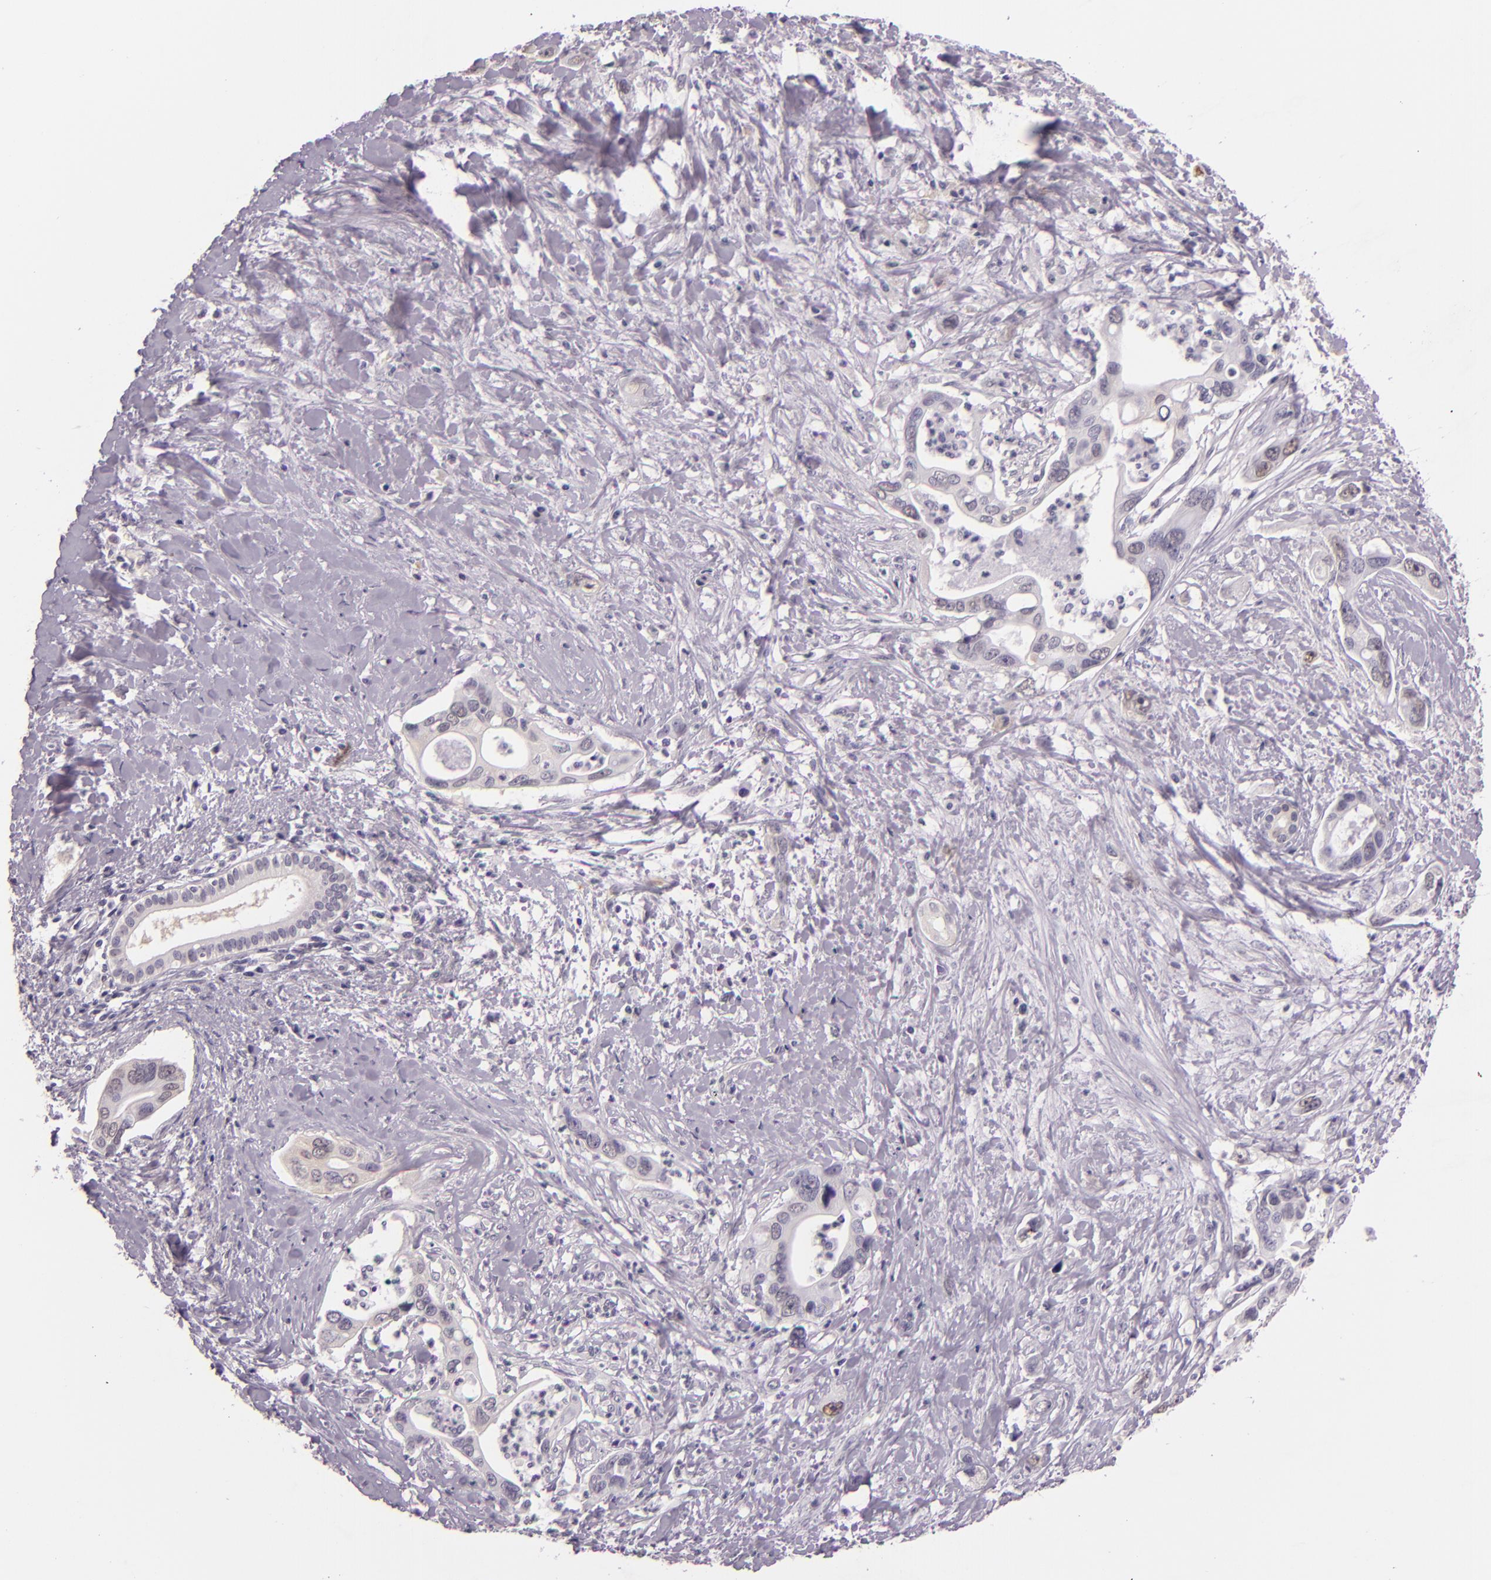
{"staining": {"intensity": "weak", "quantity": "<25%", "location": "cytoplasmic/membranous,nuclear"}, "tissue": "liver cancer", "cell_type": "Tumor cells", "image_type": "cancer", "snomed": [{"axis": "morphology", "description": "Cholangiocarcinoma"}, {"axis": "topography", "description": "Liver"}], "caption": "The image demonstrates no staining of tumor cells in liver cancer.", "gene": "HSPA8", "patient": {"sex": "female", "age": 65}}